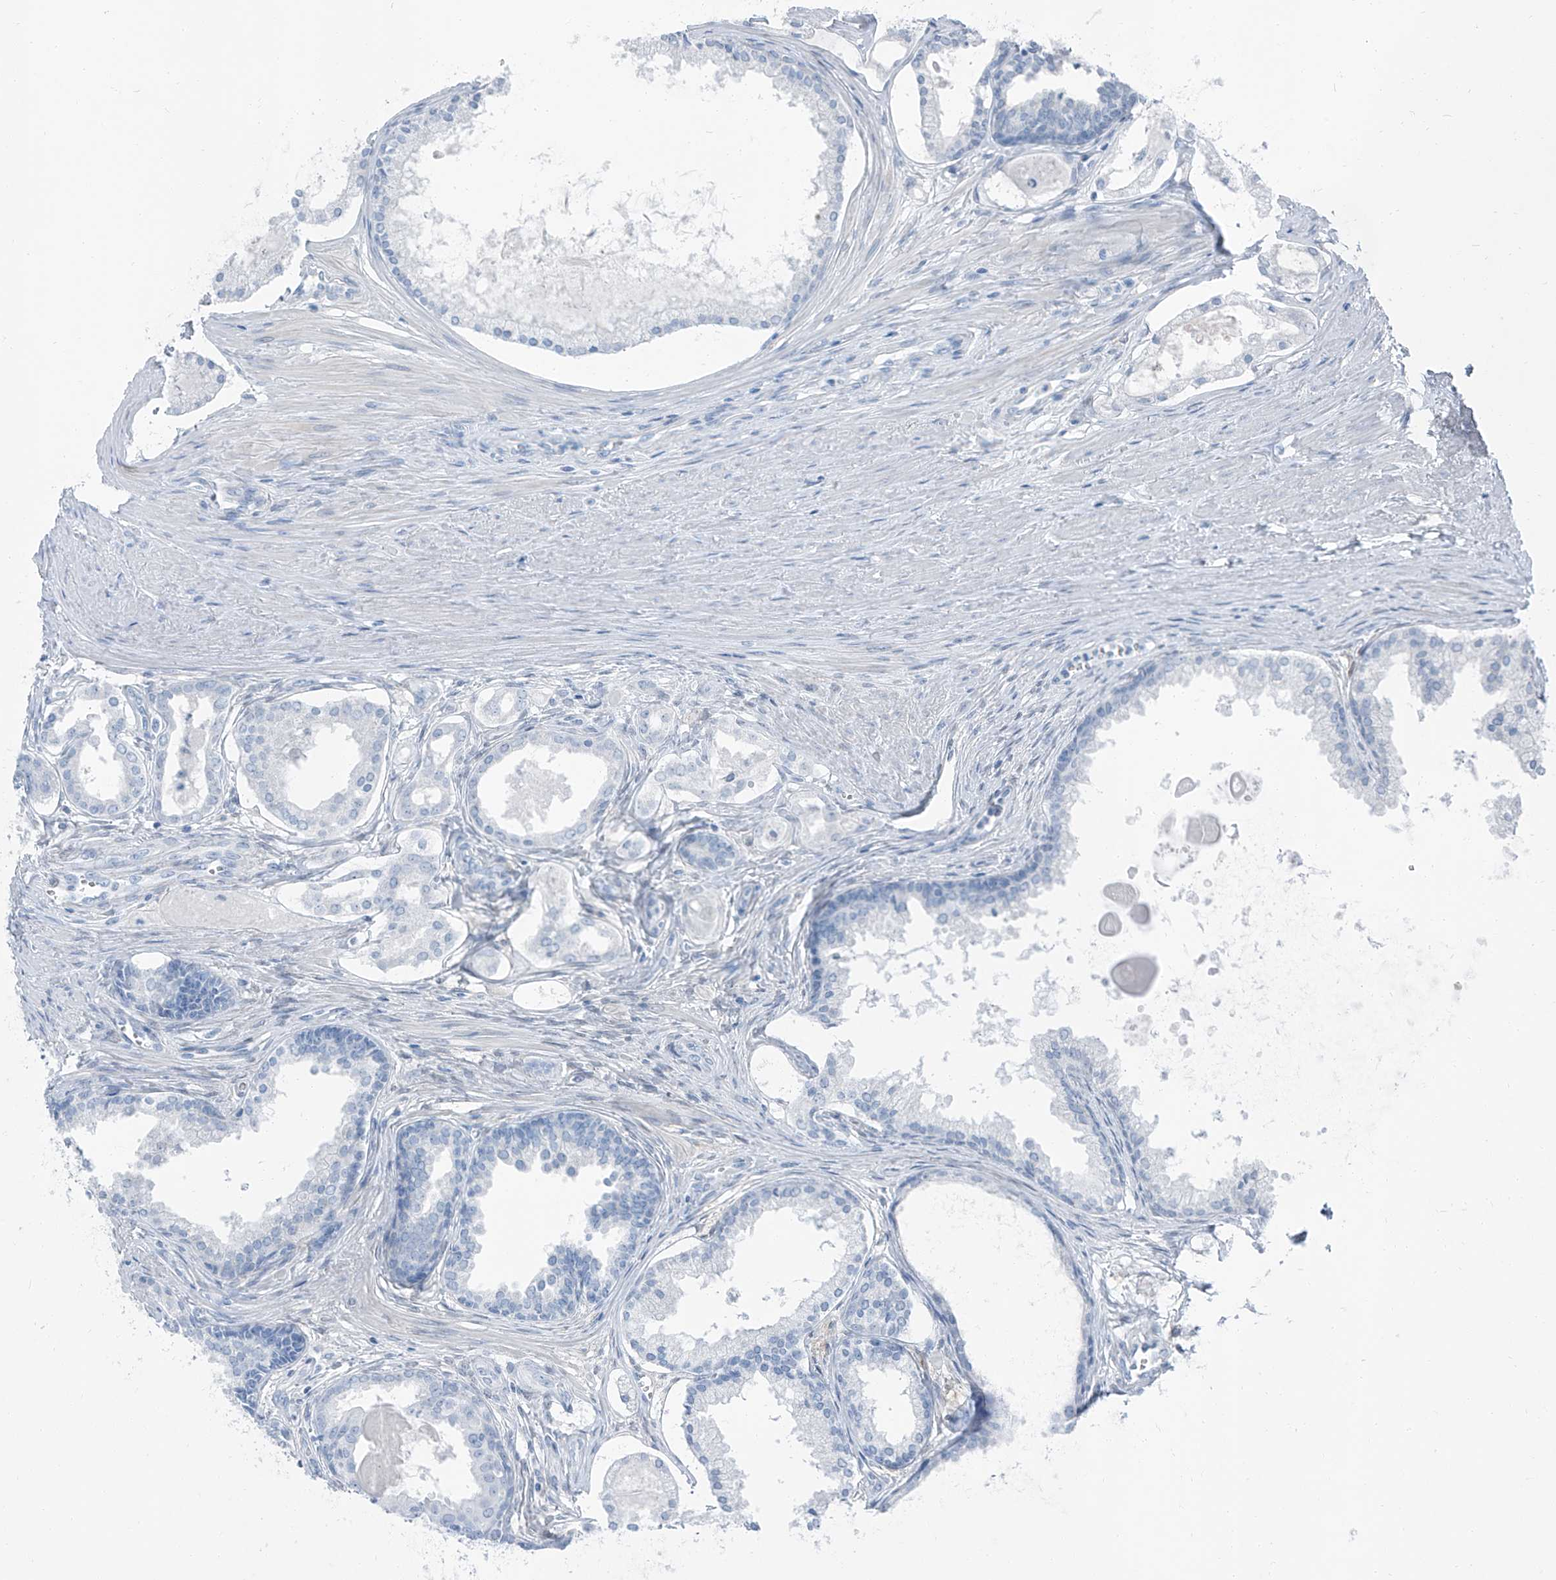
{"staining": {"intensity": "negative", "quantity": "none", "location": "none"}, "tissue": "prostate cancer", "cell_type": "Tumor cells", "image_type": "cancer", "snomed": [{"axis": "morphology", "description": "Adenocarcinoma, High grade"}, {"axis": "topography", "description": "Prostate"}], "caption": "DAB immunohistochemical staining of human prostate cancer (high-grade adenocarcinoma) displays no significant expression in tumor cells. Brightfield microscopy of IHC stained with DAB (brown) and hematoxylin (blue), captured at high magnification.", "gene": "RGN", "patient": {"sex": "male", "age": 68}}